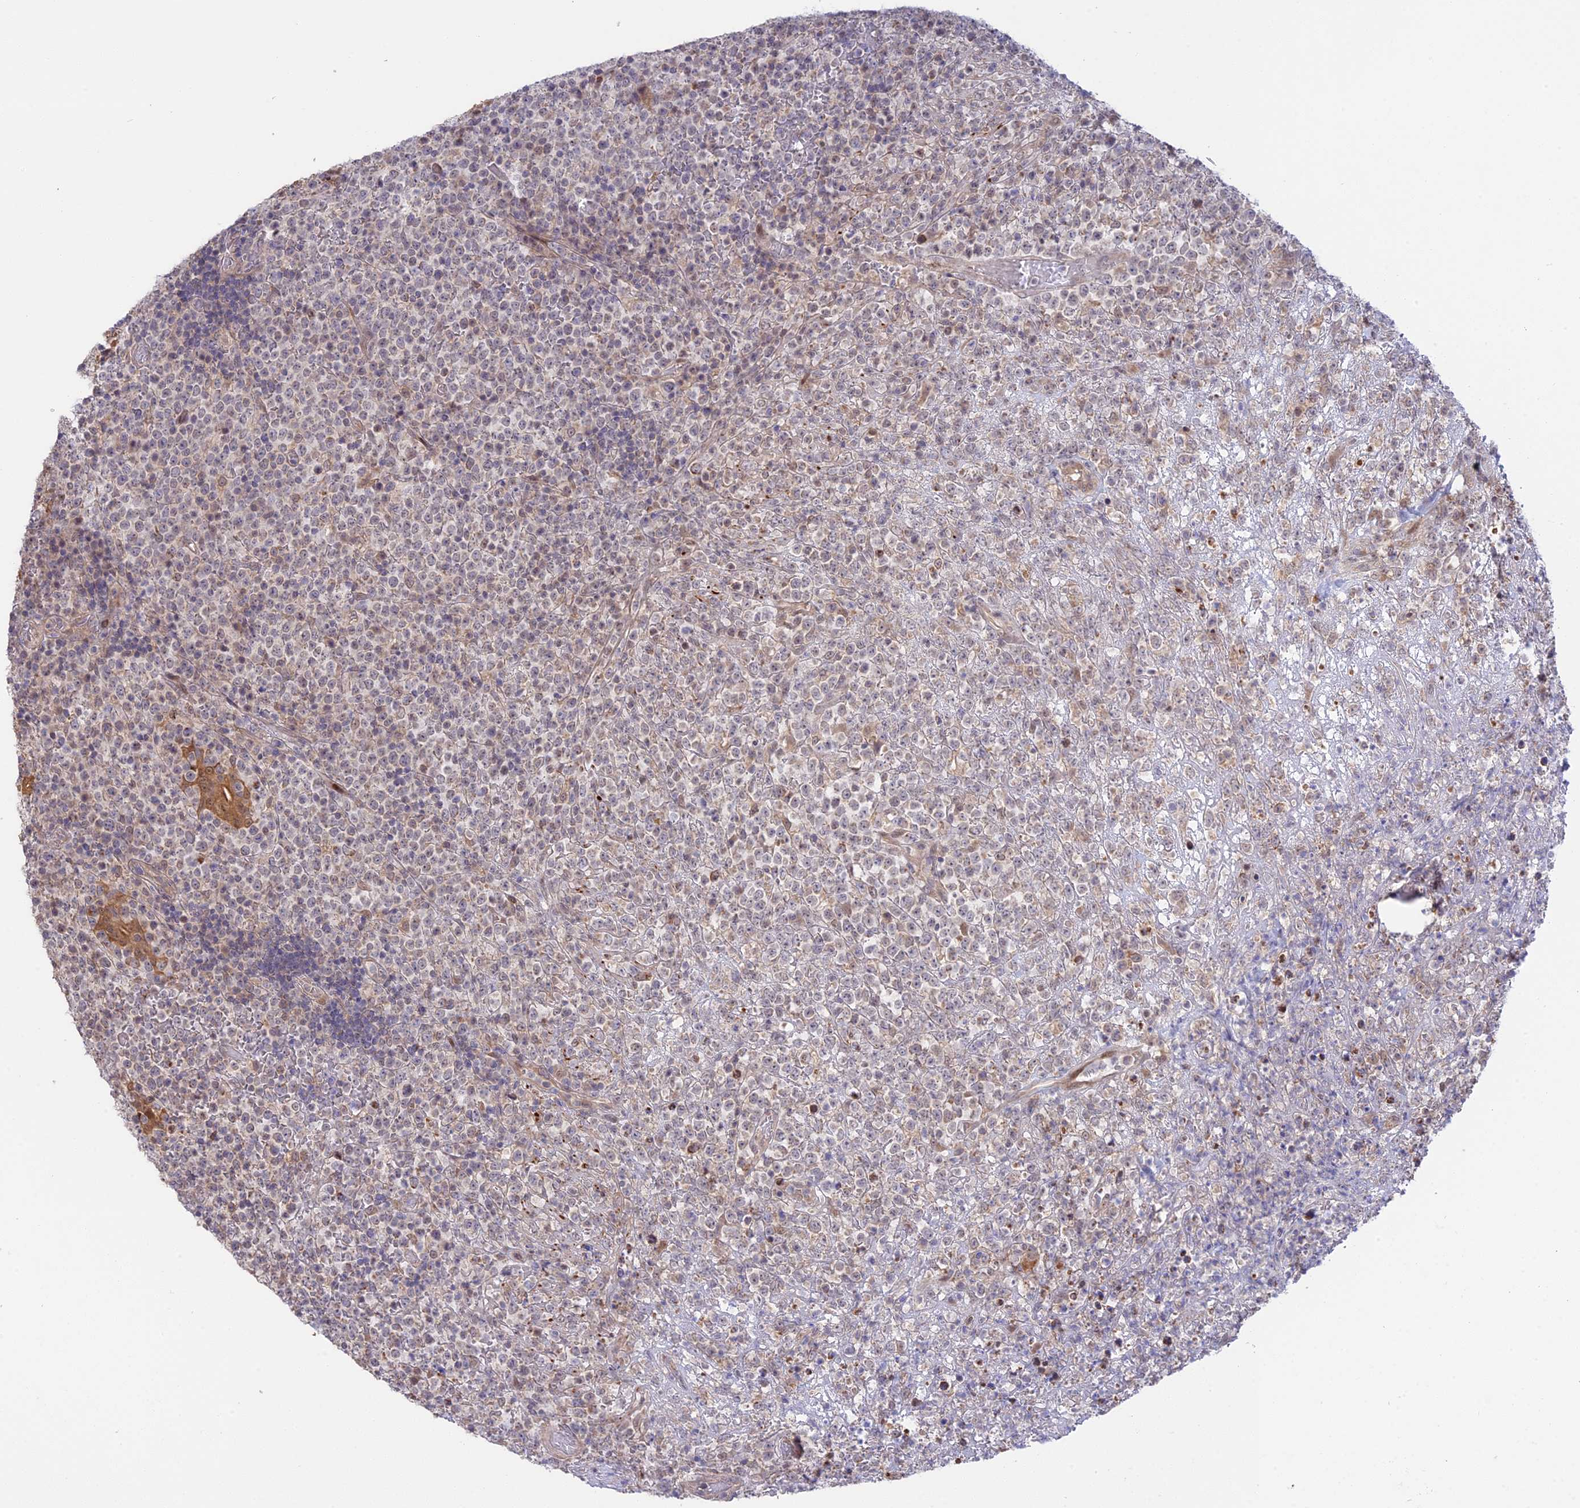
{"staining": {"intensity": "weak", "quantity": "25%-75%", "location": "nuclear"}, "tissue": "lymphoma", "cell_type": "Tumor cells", "image_type": "cancer", "snomed": [{"axis": "morphology", "description": "Malignant lymphoma, non-Hodgkin's type, High grade"}, {"axis": "topography", "description": "Colon"}], "caption": "High-power microscopy captured an immunohistochemistry histopathology image of lymphoma, revealing weak nuclear positivity in about 25%-75% of tumor cells.", "gene": "GSKIP", "patient": {"sex": "female", "age": 53}}